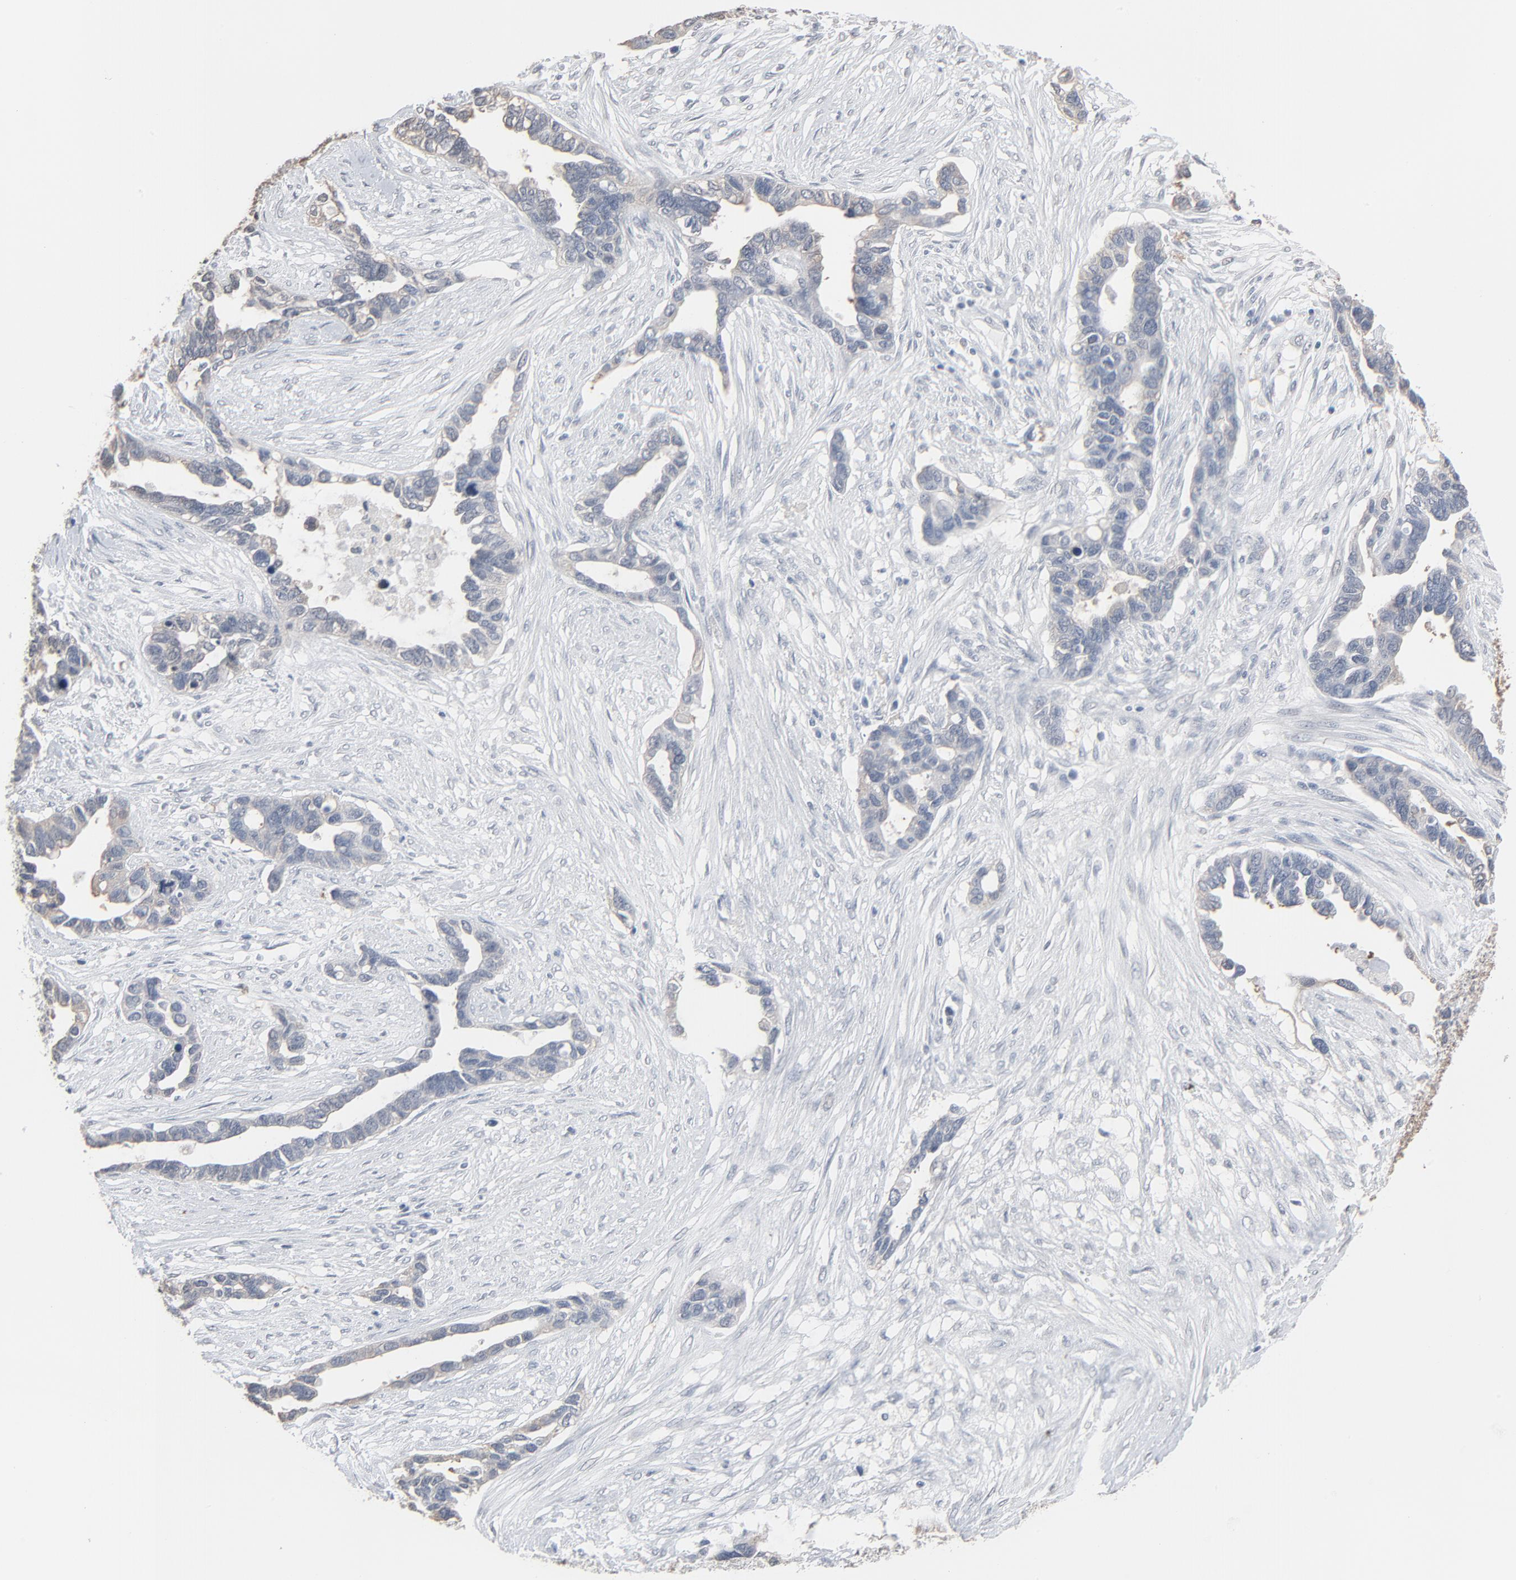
{"staining": {"intensity": "negative", "quantity": "none", "location": "none"}, "tissue": "ovarian cancer", "cell_type": "Tumor cells", "image_type": "cancer", "snomed": [{"axis": "morphology", "description": "Cystadenocarcinoma, serous, NOS"}, {"axis": "topography", "description": "Ovary"}], "caption": "Serous cystadenocarcinoma (ovarian) was stained to show a protein in brown. There is no significant expression in tumor cells.", "gene": "CCT5", "patient": {"sex": "female", "age": 54}}